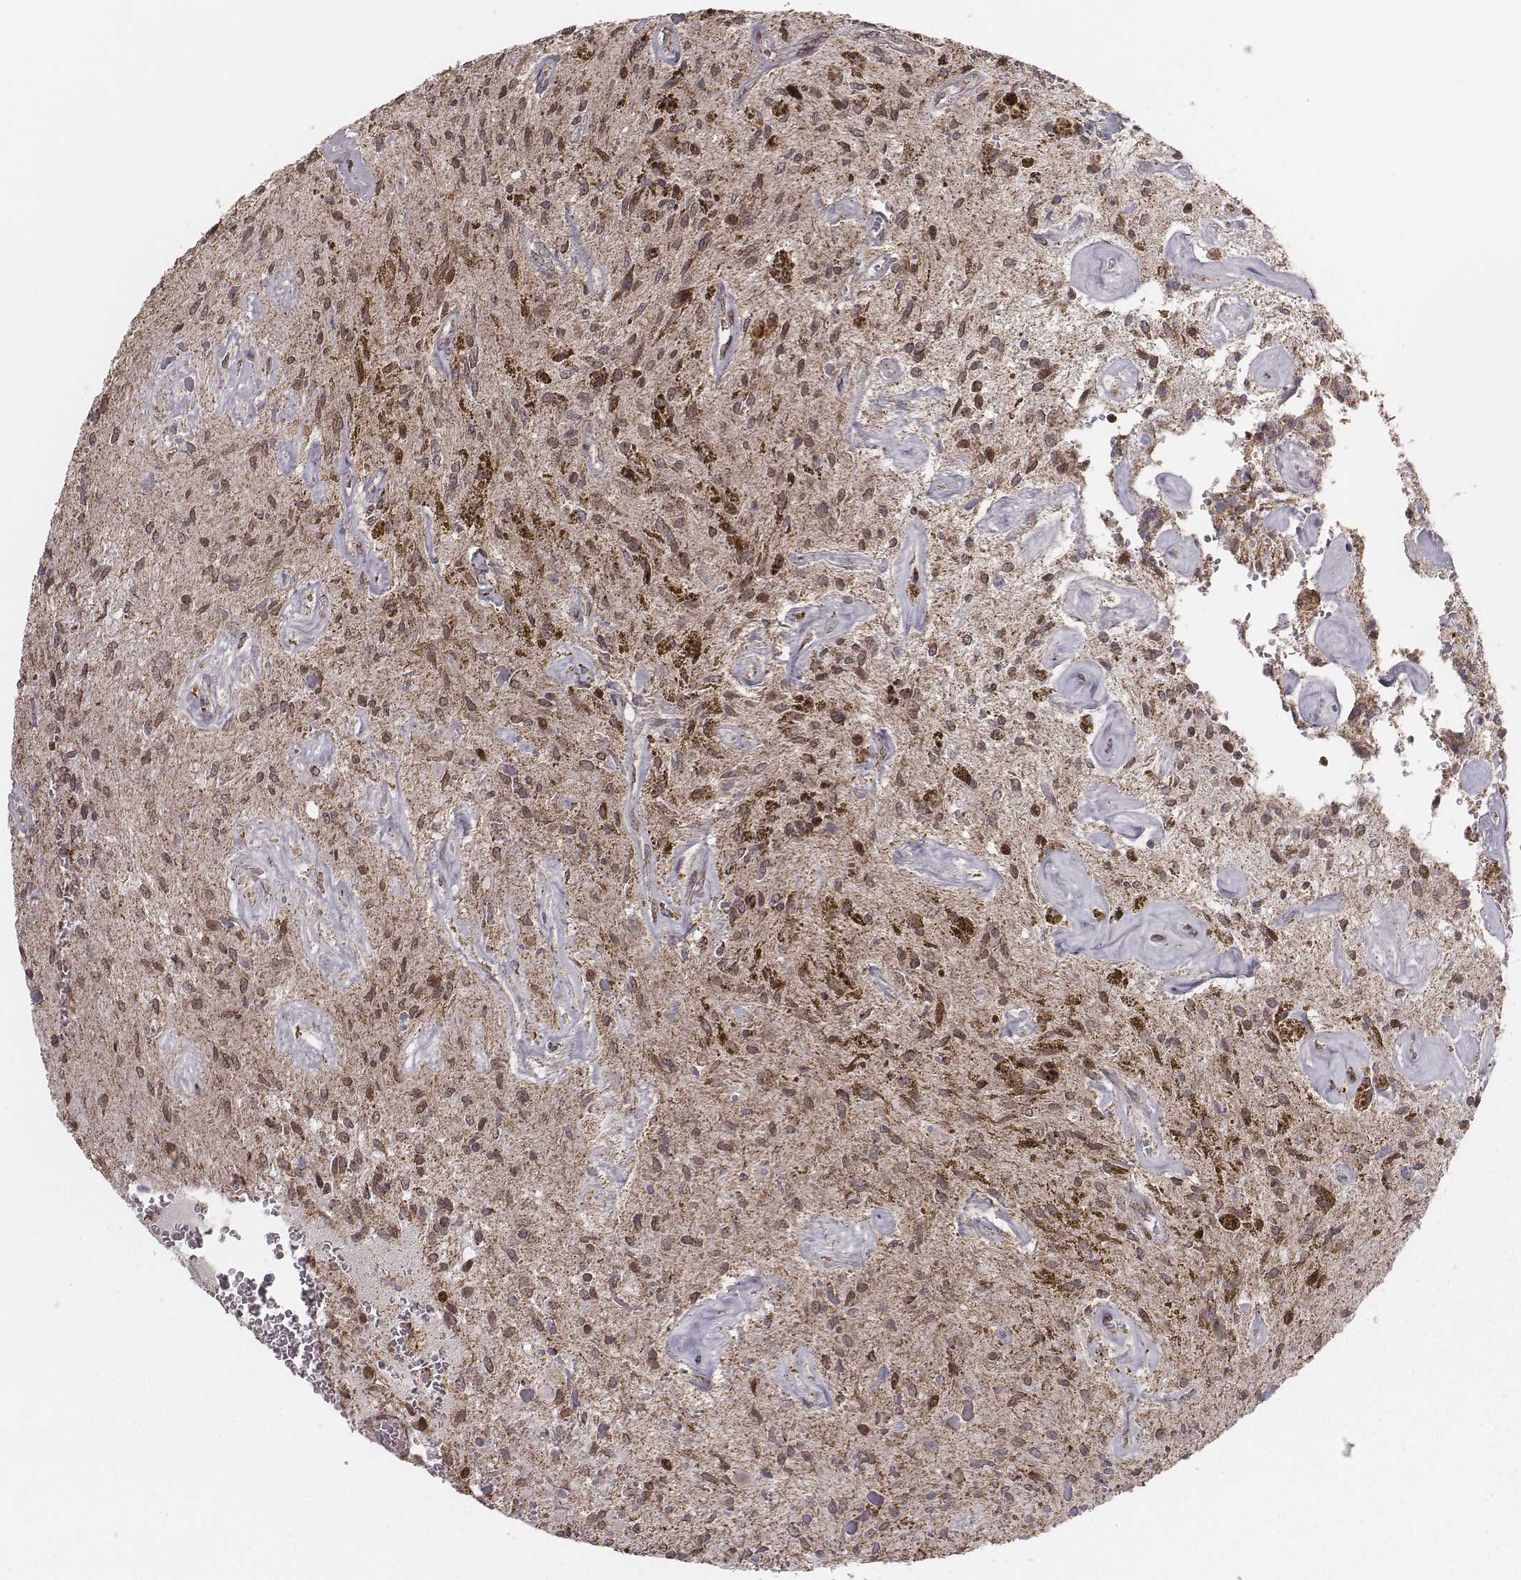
{"staining": {"intensity": "moderate", "quantity": "25%-75%", "location": "cytoplasmic/membranous"}, "tissue": "glioma", "cell_type": "Tumor cells", "image_type": "cancer", "snomed": [{"axis": "morphology", "description": "Glioma, malignant, Low grade"}, {"axis": "topography", "description": "Cerebellum"}], "caption": "Glioma stained for a protein exhibits moderate cytoplasmic/membranous positivity in tumor cells.", "gene": "ACOT2", "patient": {"sex": "female", "age": 14}}